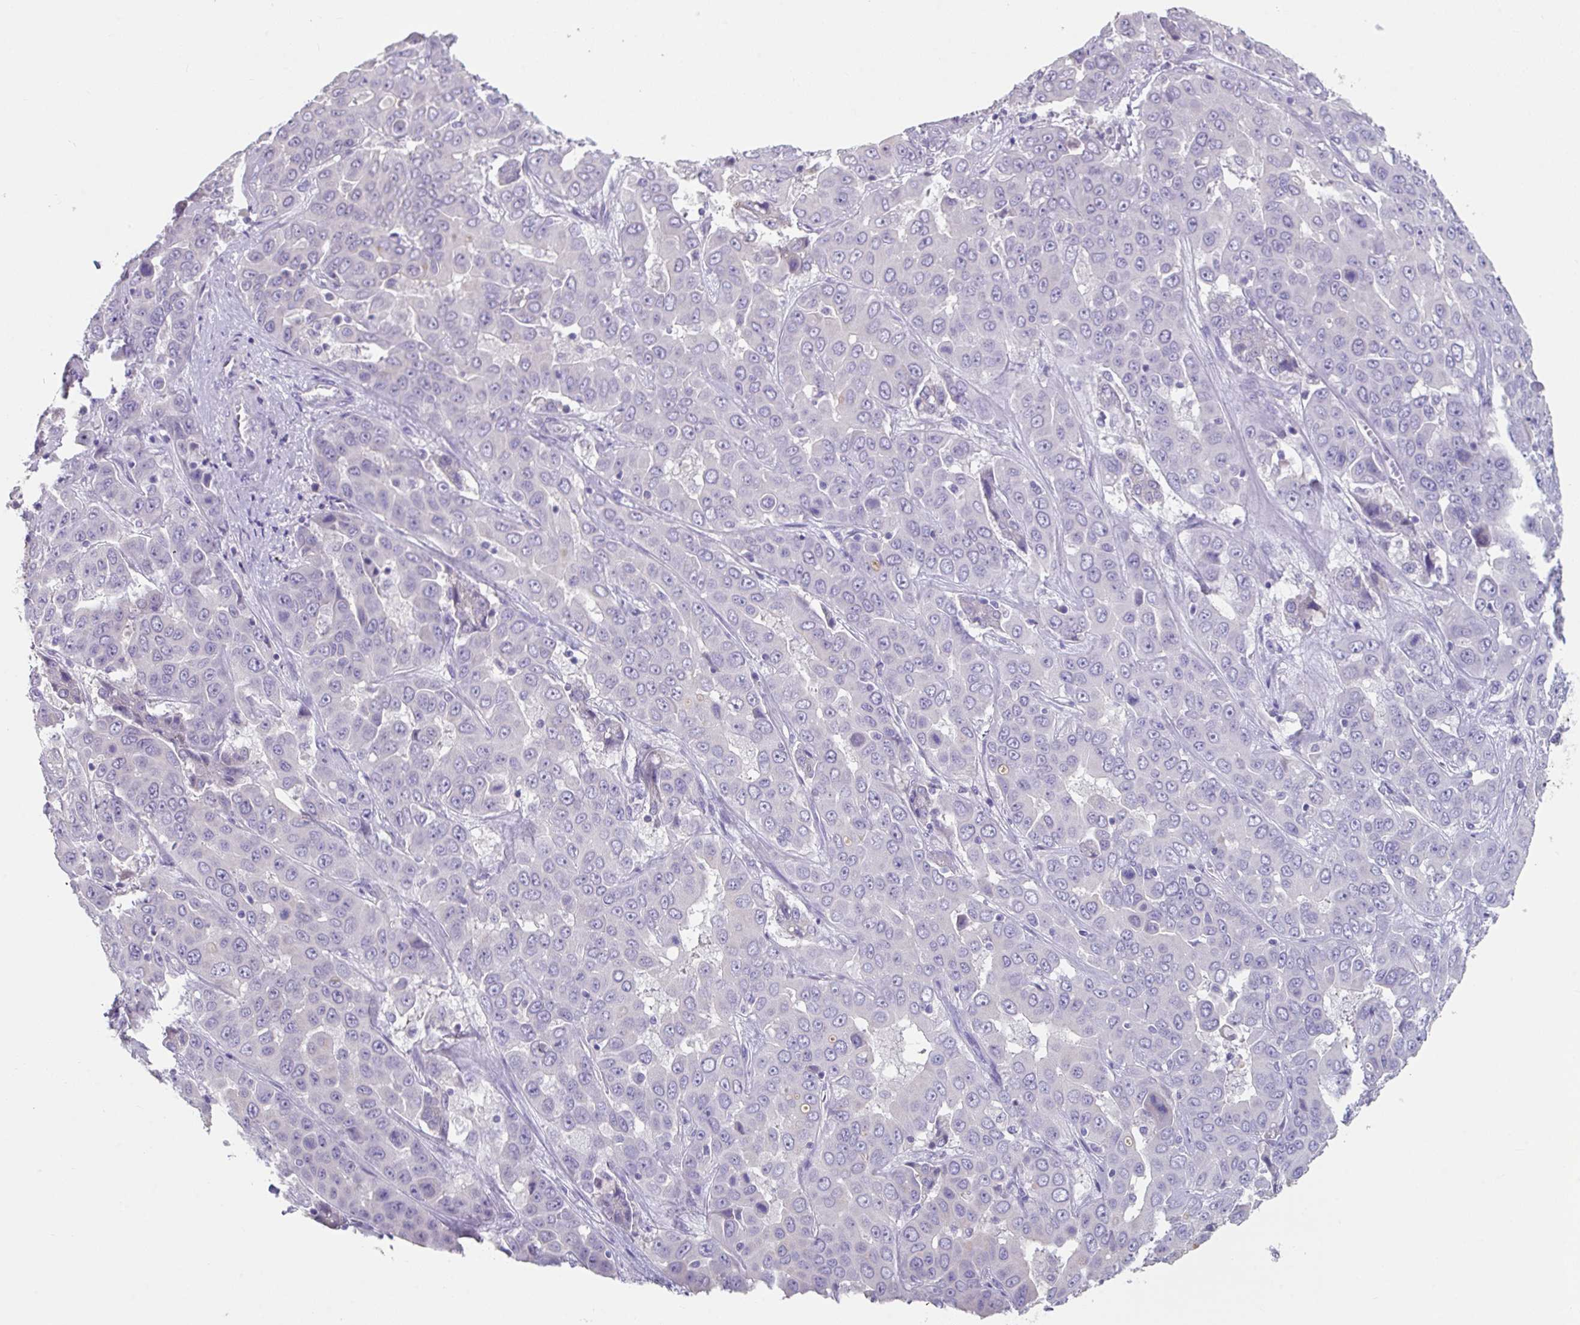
{"staining": {"intensity": "negative", "quantity": "none", "location": "none"}, "tissue": "liver cancer", "cell_type": "Tumor cells", "image_type": "cancer", "snomed": [{"axis": "morphology", "description": "Cholangiocarcinoma"}, {"axis": "topography", "description": "Liver"}], "caption": "IHC of human cholangiocarcinoma (liver) reveals no staining in tumor cells. (Brightfield microscopy of DAB (3,3'-diaminobenzidine) immunohistochemistry at high magnification).", "gene": "SLC44A4", "patient": {"sex": "female", "age": 52}}